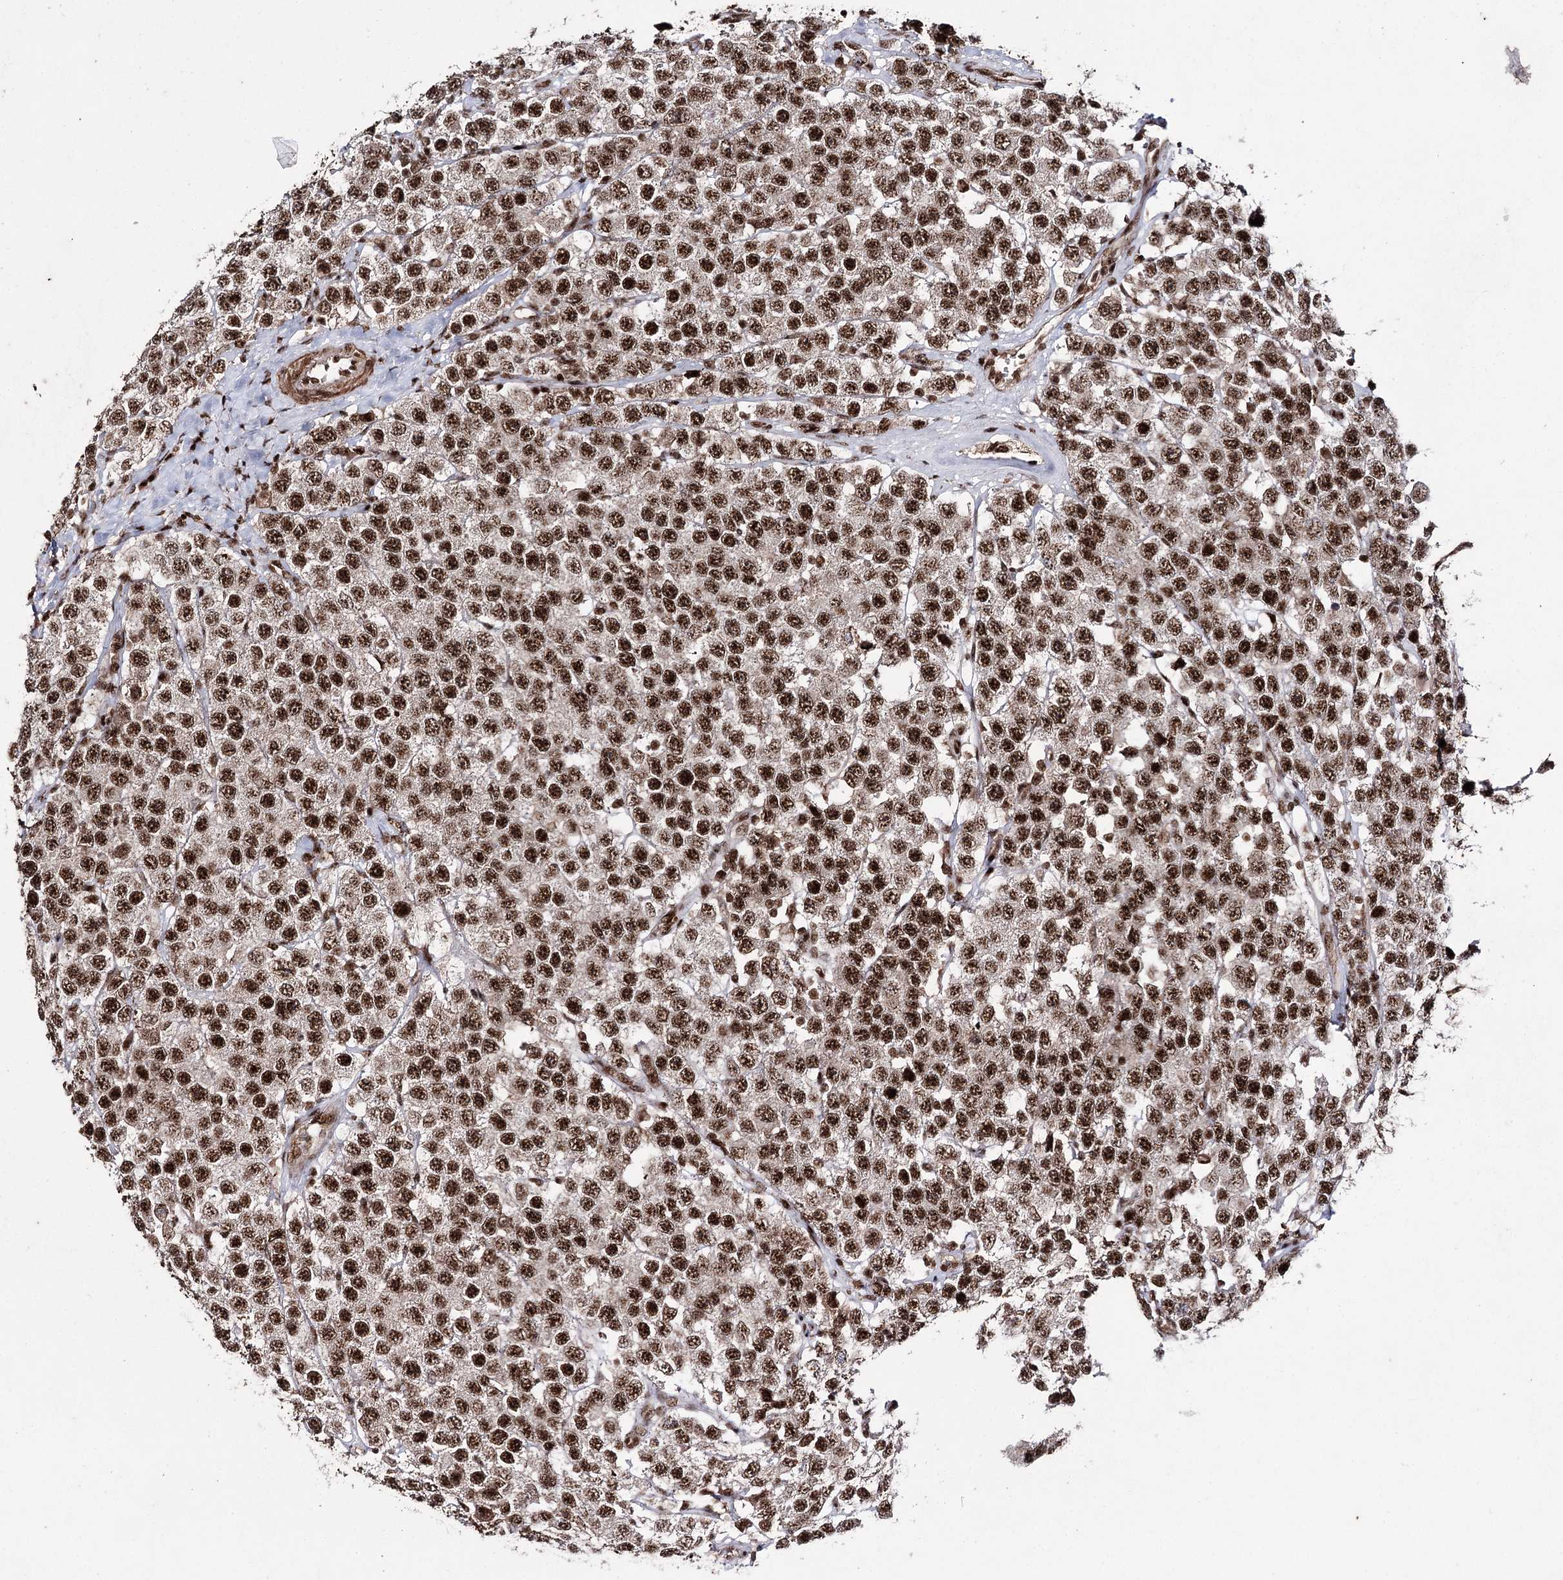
{"staining": {"intensity": "strong", "quantity": ">75%", "location": "nuclear"}, "tissue": "testis cancer", "cell_type": "Tumor cells", "image_type": "cancer", "snomed": [{"axis": "morphology", "description": "Seminoma, NOS"}, {"axis": "topography", "description": "Testis"}], "caption": "Immunohistochemistry (IHC) image of neoplastic tissue: seminoma (testis) stained using immunohistochemistry shows high levels of strong protein expression localized specifically in the nuclear of tumor cells, appearing as a nuclear brown color.", "gene": "PRPF40A", "patient": {"sex": "male", "age": 28}}